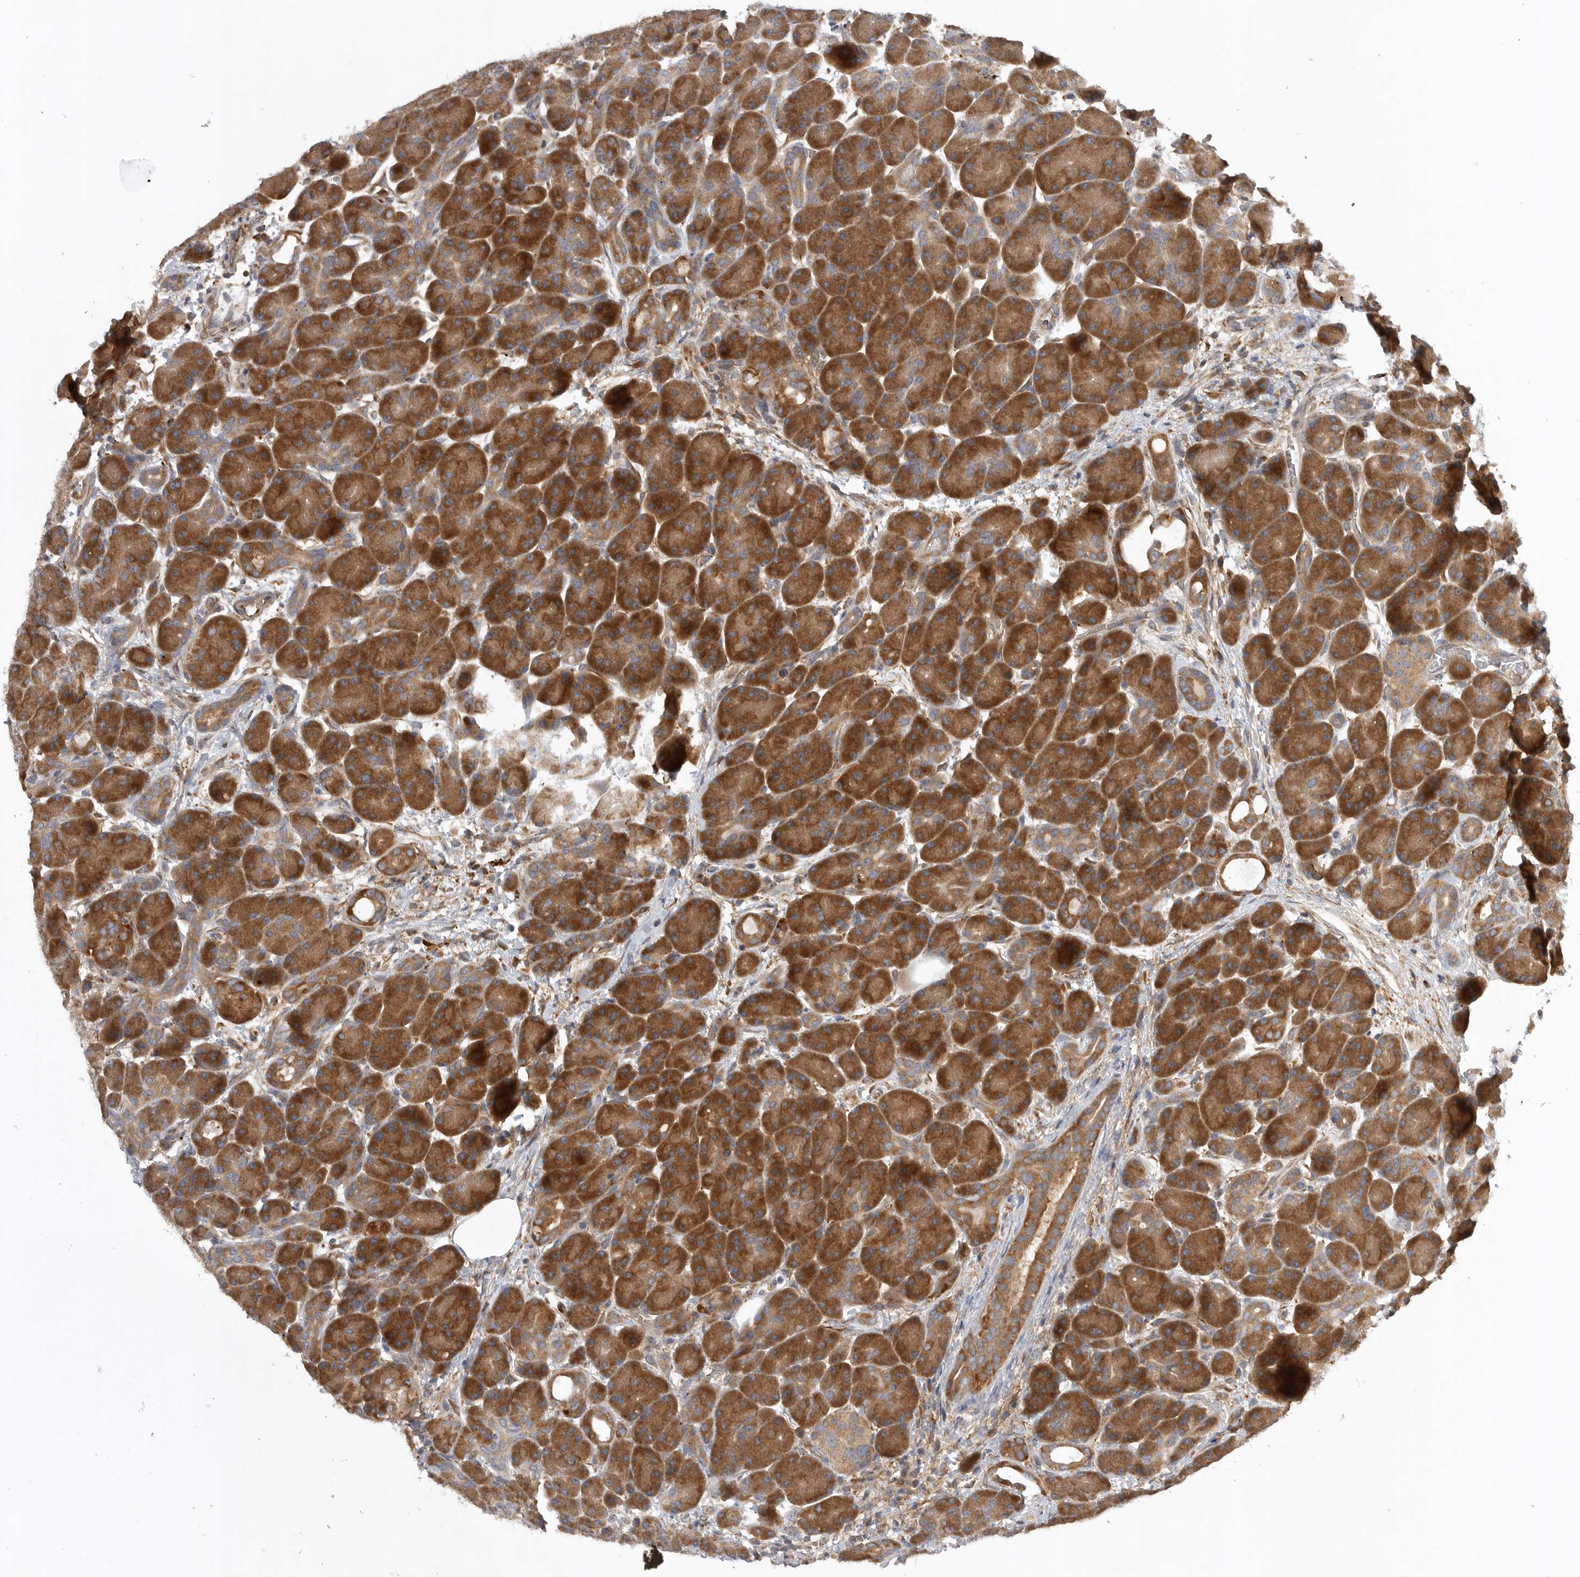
{"staining": {"intensity": "strong", "quantity": ">75%", "location": "cytoplasmic/membranous"}, "tissue": "pancreas", "cell_type": "Exocrine glandular cells", "image_type": "normal", "snomed": [{"axis": "morphology", "description": "Normal tissue, NOS"}, {"axis": "topography", "description": "Pancreas"}], "caption": "Brown immunohistochemical staining in benign pancreas exhibits strong cytoplasmic/membranous positivity in approximately >75% of exocrine glandular cells. (DAB IHC, brown staining for protein, blue staining for nuclei).", "gene": "C1orf109", "patient": {"sex": "male", "age": 63}}